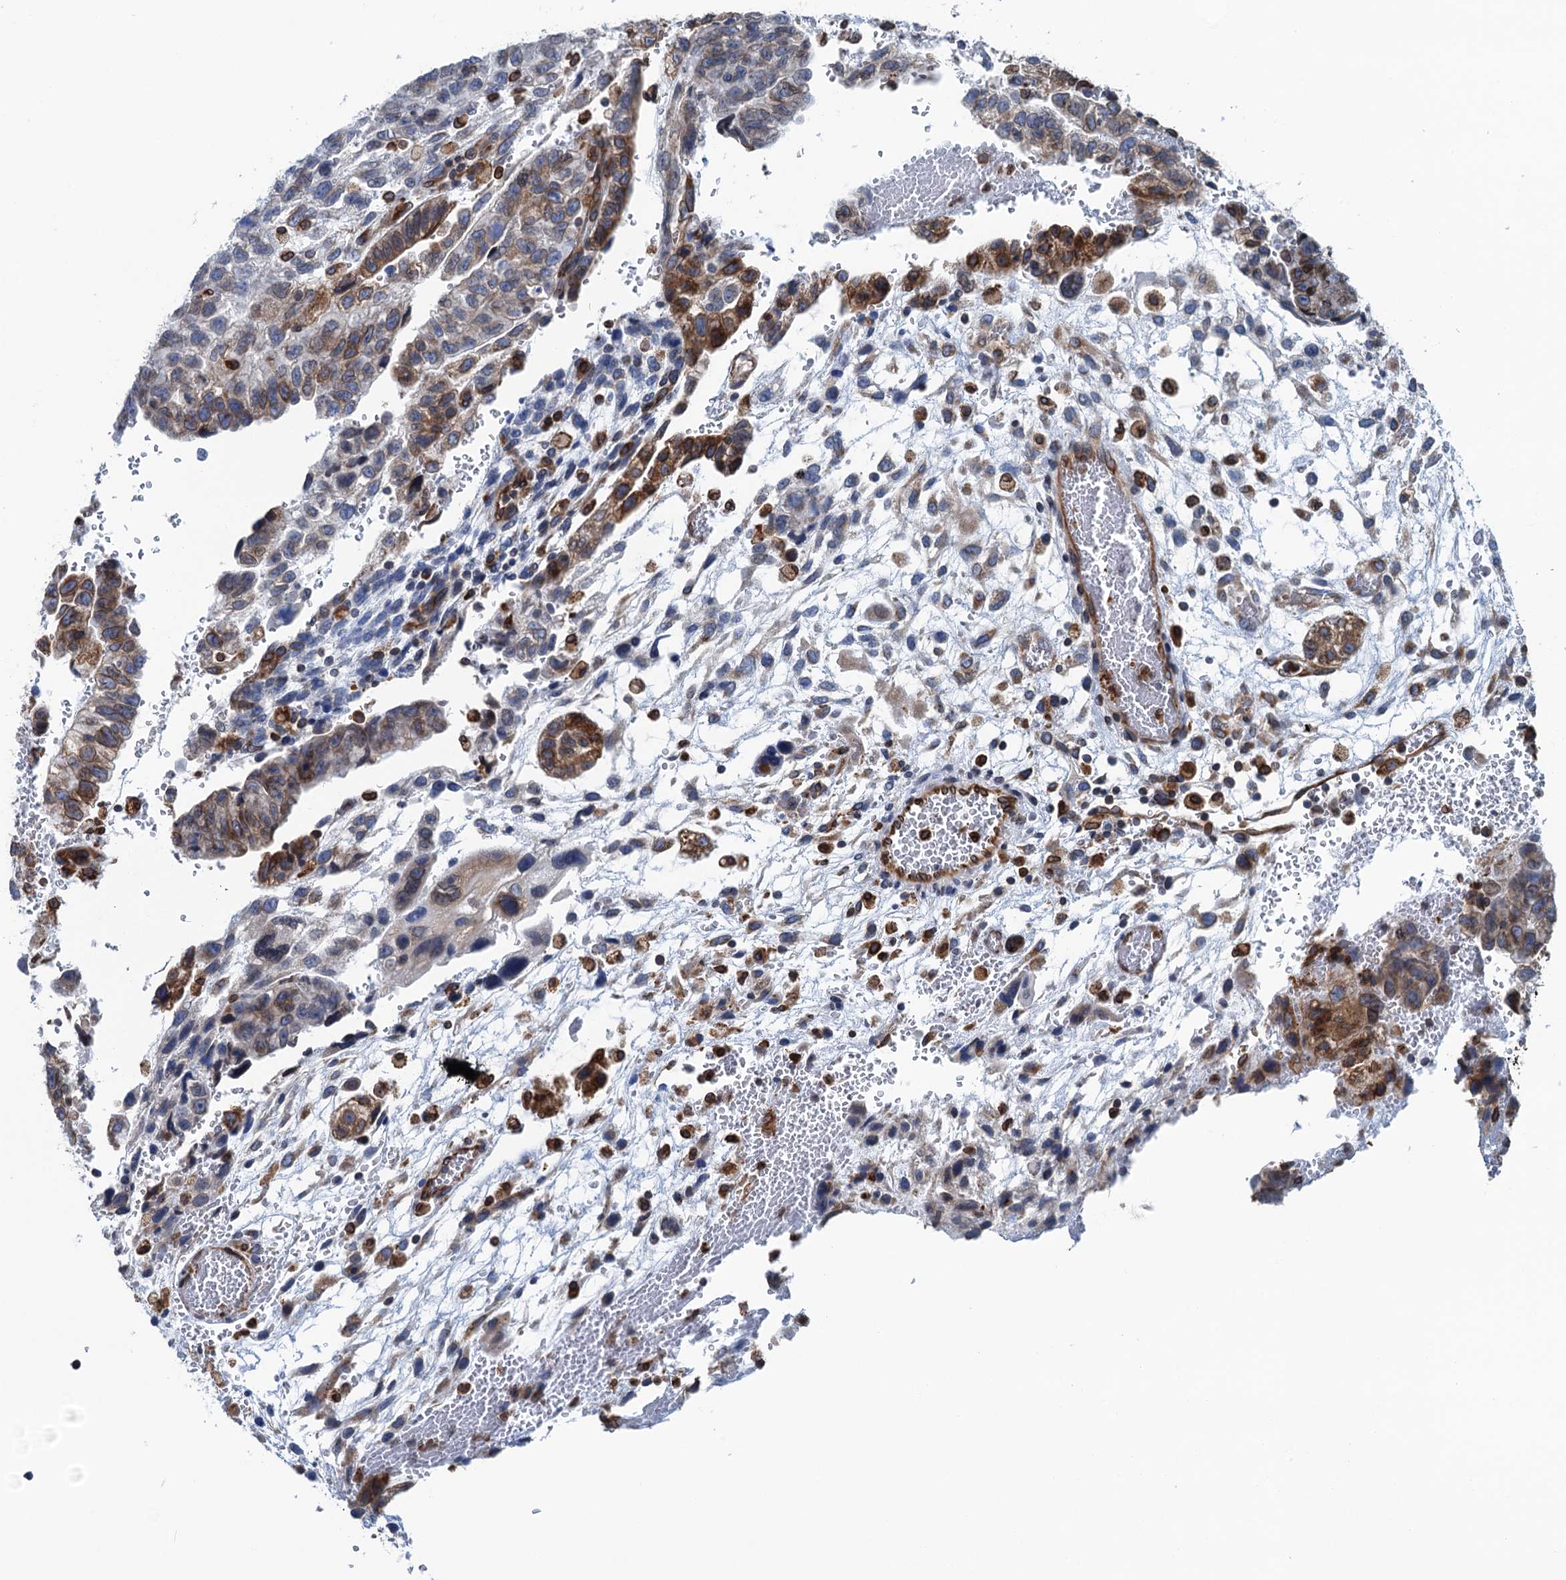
{"staining": {"intensity": "strong", "quantity": "<25%", "location": "cytoplasmic/membranous"}, "tissue": "testis cancer", "cell_type": "Tumor cells", "image_type": "cancer", "snomed": [{"axis": "morphology", "description": "Carcinoma, Embryonal, NOS"}, {"axis": "topography", "description": "Testis"}], "caption": "This is an image of immunohistochemistry (IHC) staining of testis cancer, which shows strong positivity in the cytoplasmic/membranous of tumor cells.", "gene": "TMEM205", "patient": {"sex": "male", "age": 36}}